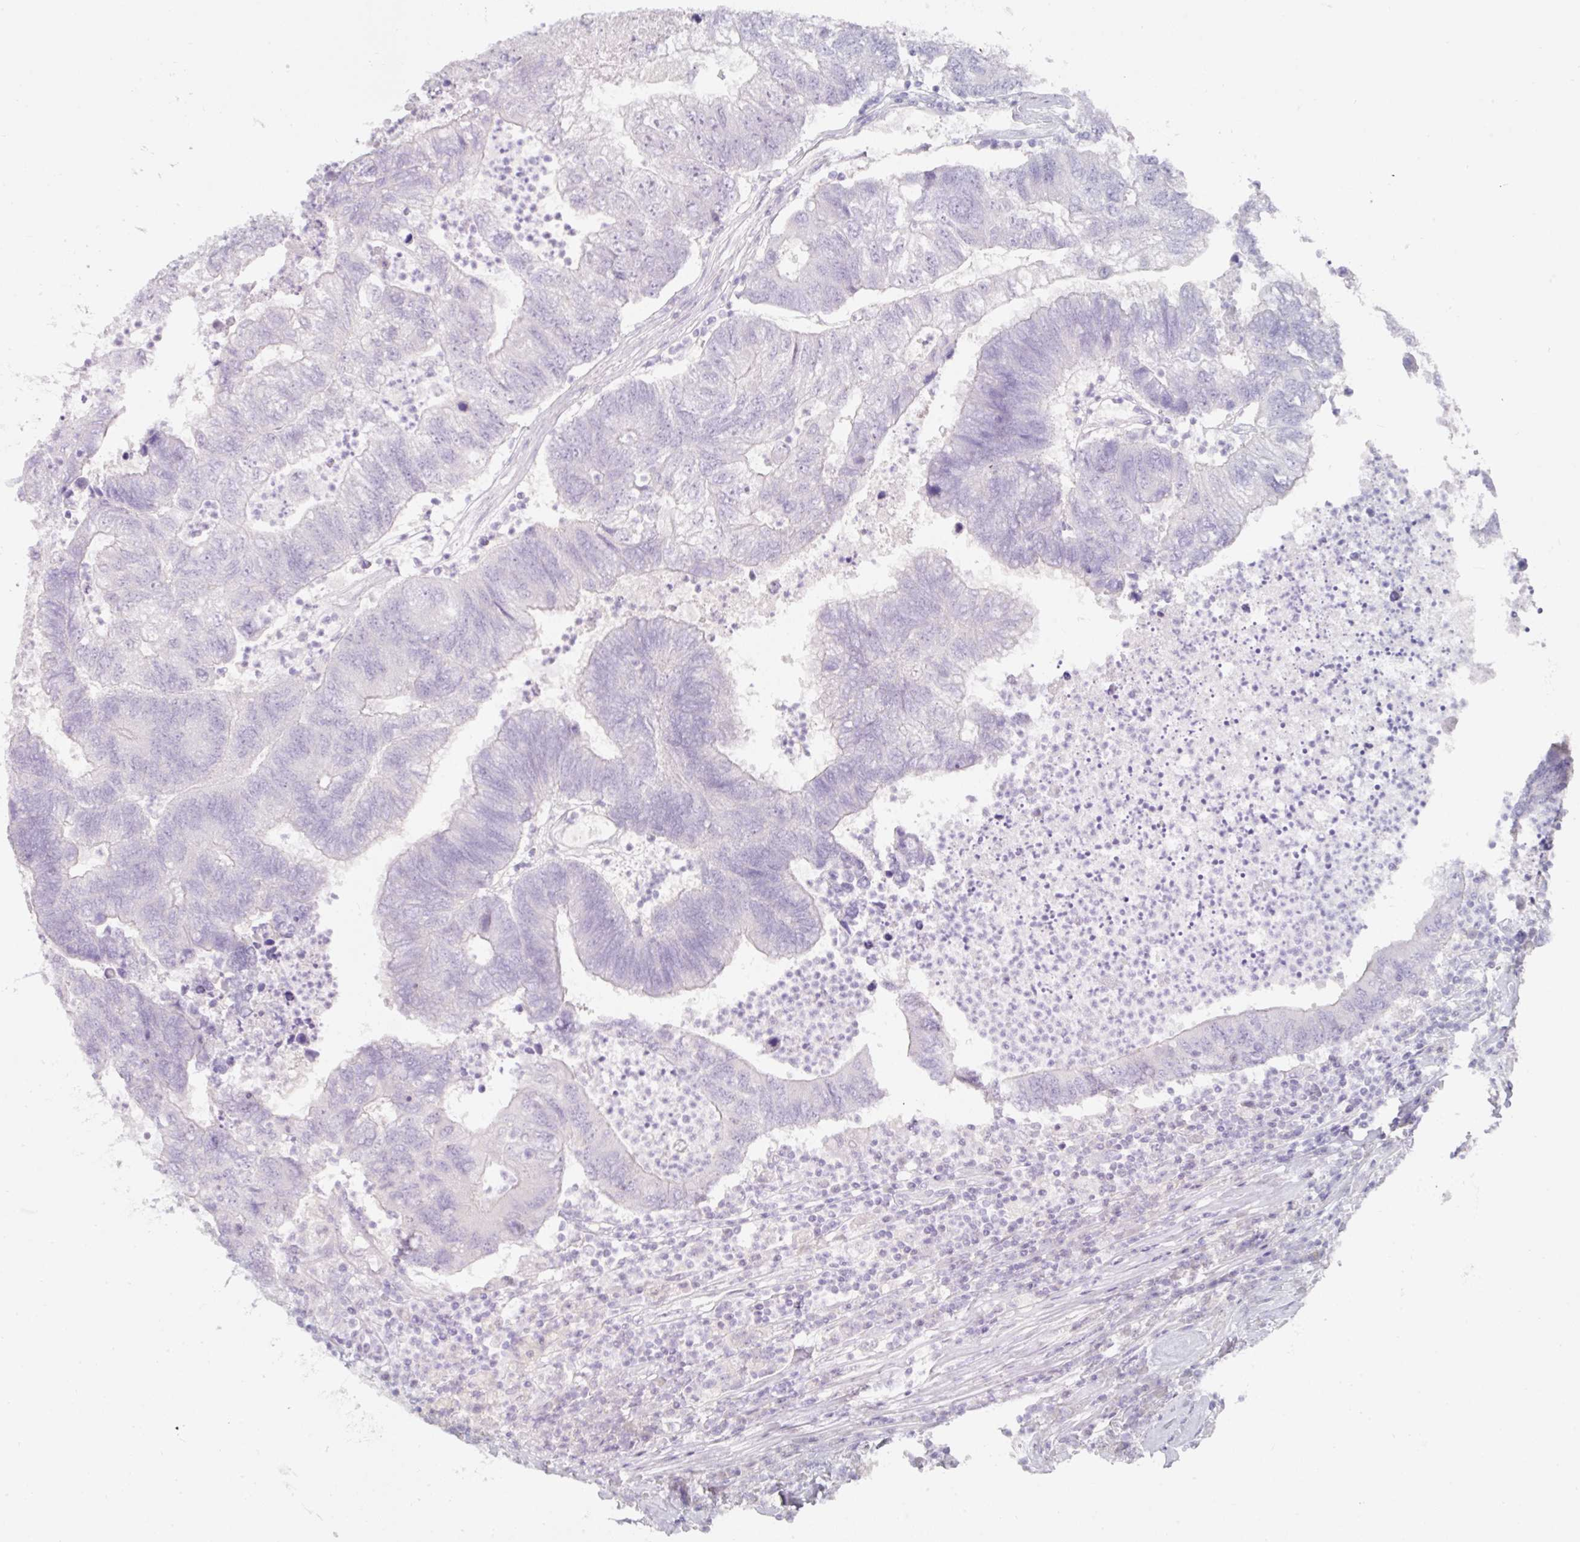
{"staining": {"intensity": "negative", "quantity": "none", "location": "none"}, "tissue": "colorectal cancer", "cell_type": "Tumor cells", "image_type": "cancer", "snomed": [{"axis": "morphology", "description": "Adenocarcinoma, NOS"}, {"axis": "topography", "description": "Colon"}], "caption": "IHC histopathology image of colorectal adenocarcinoma stained for a protein (brown), which demonstrates no expression in tumor cells.", "gene": "SLC2A2", "patient": {"sex": "female", "age": 48}}